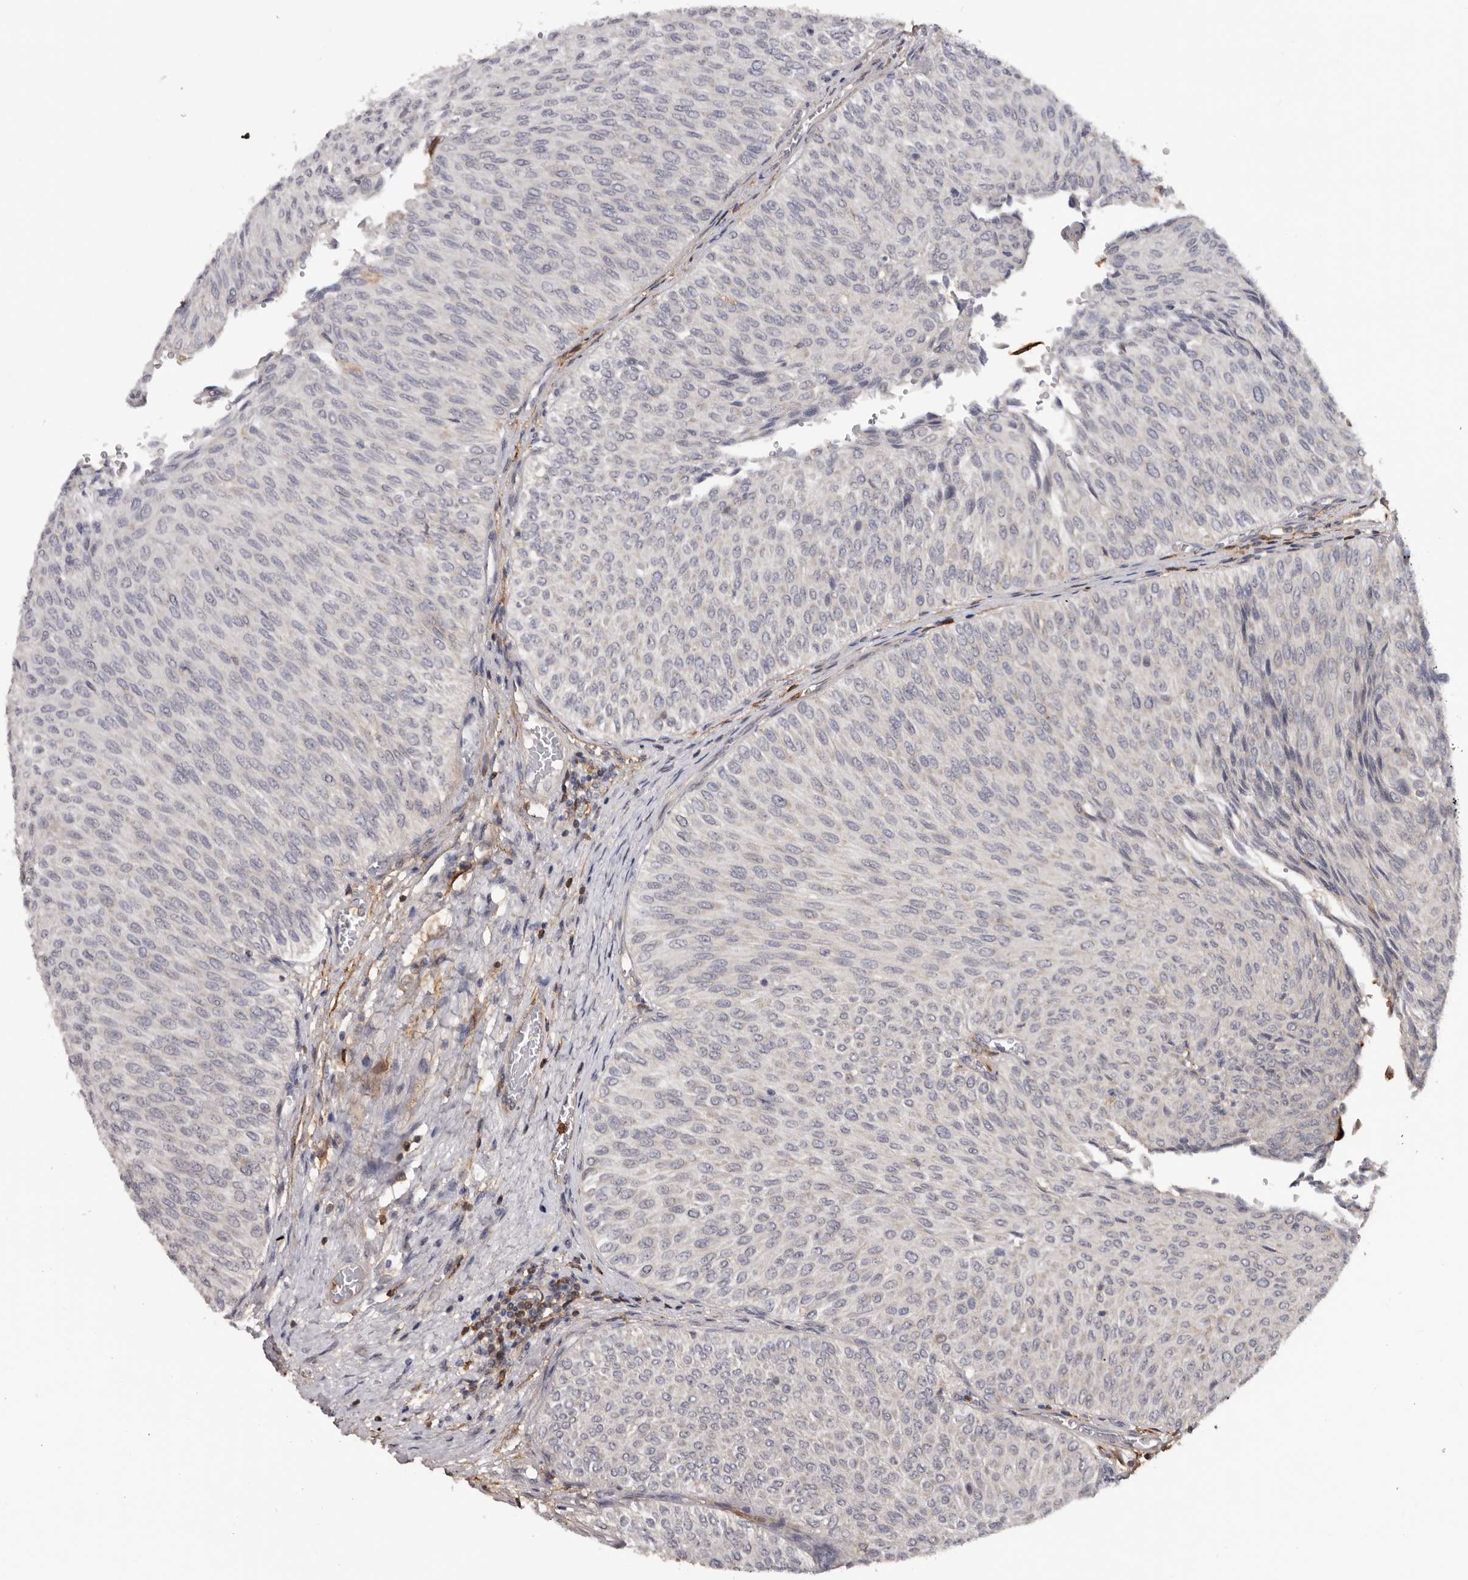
{"staining": {"intensity": "negative", "quantity": "none", "location": "none"}, "tissue": "urothelial cancer", "cell_type": "Tumor cells", "image_type": "cancer", "snomed": [{"axis": "morphology", "description": "Urothelial carcinoma, Low grade"}, {"axis": "topography", "description": "Urinary bladder"}], "caption": "Tumor cells are negative for brown protein staining in urothelial cancer.", "gene": "PRR12", "patient": {"sex": "male", "age": 78}}